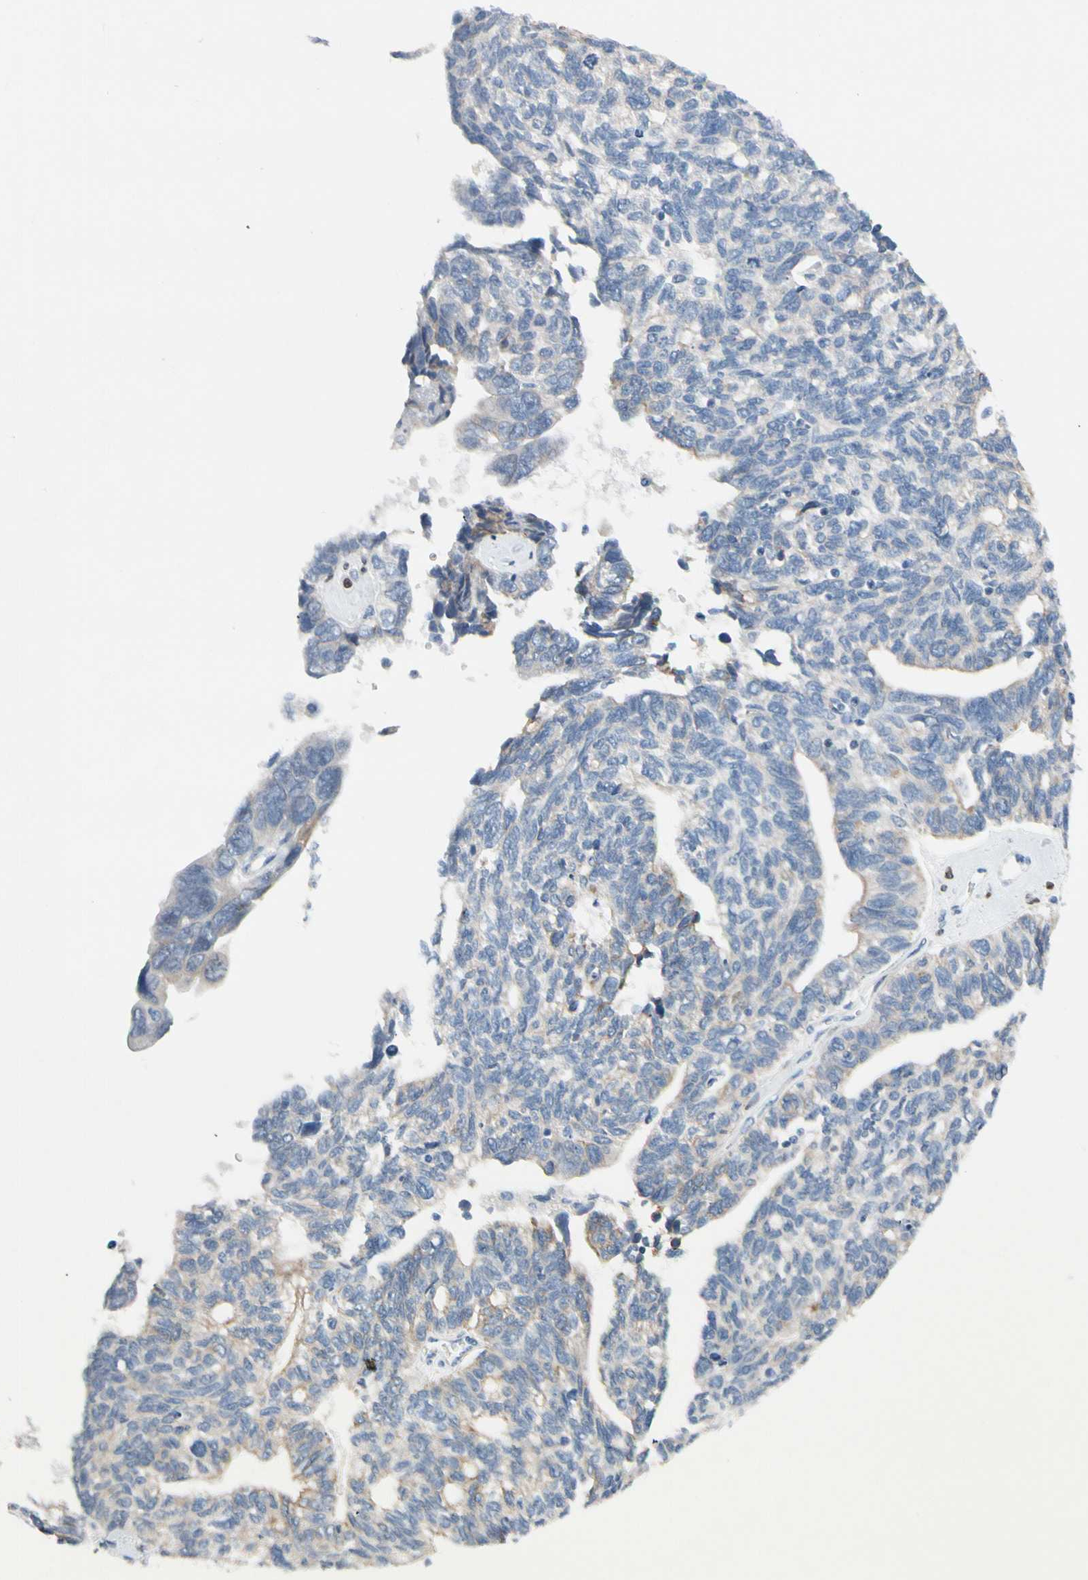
{"staining": {"intensity": "weak", "quantity": "25%-75%", "location": "cytoplasmic/membranous"}, "tissue": "ovarian cancer", "cell_type": "Tumor cells", "image_type": "cancer", "snomed": [{"axis": "morphology", "description": "Cystadenocarcinoma, serous, NOS"}, {"axis": "topography", "description": "Ovary"}], "caption": "Protein staining of serous cystadenocarcinoma (ovarian) tissue demonstrates weak cytoplasmic/membranous expression in about 25%-75% of tumor cells.", "gene": "ZNF132", "patient": {"sex": "female", "age": 79}}